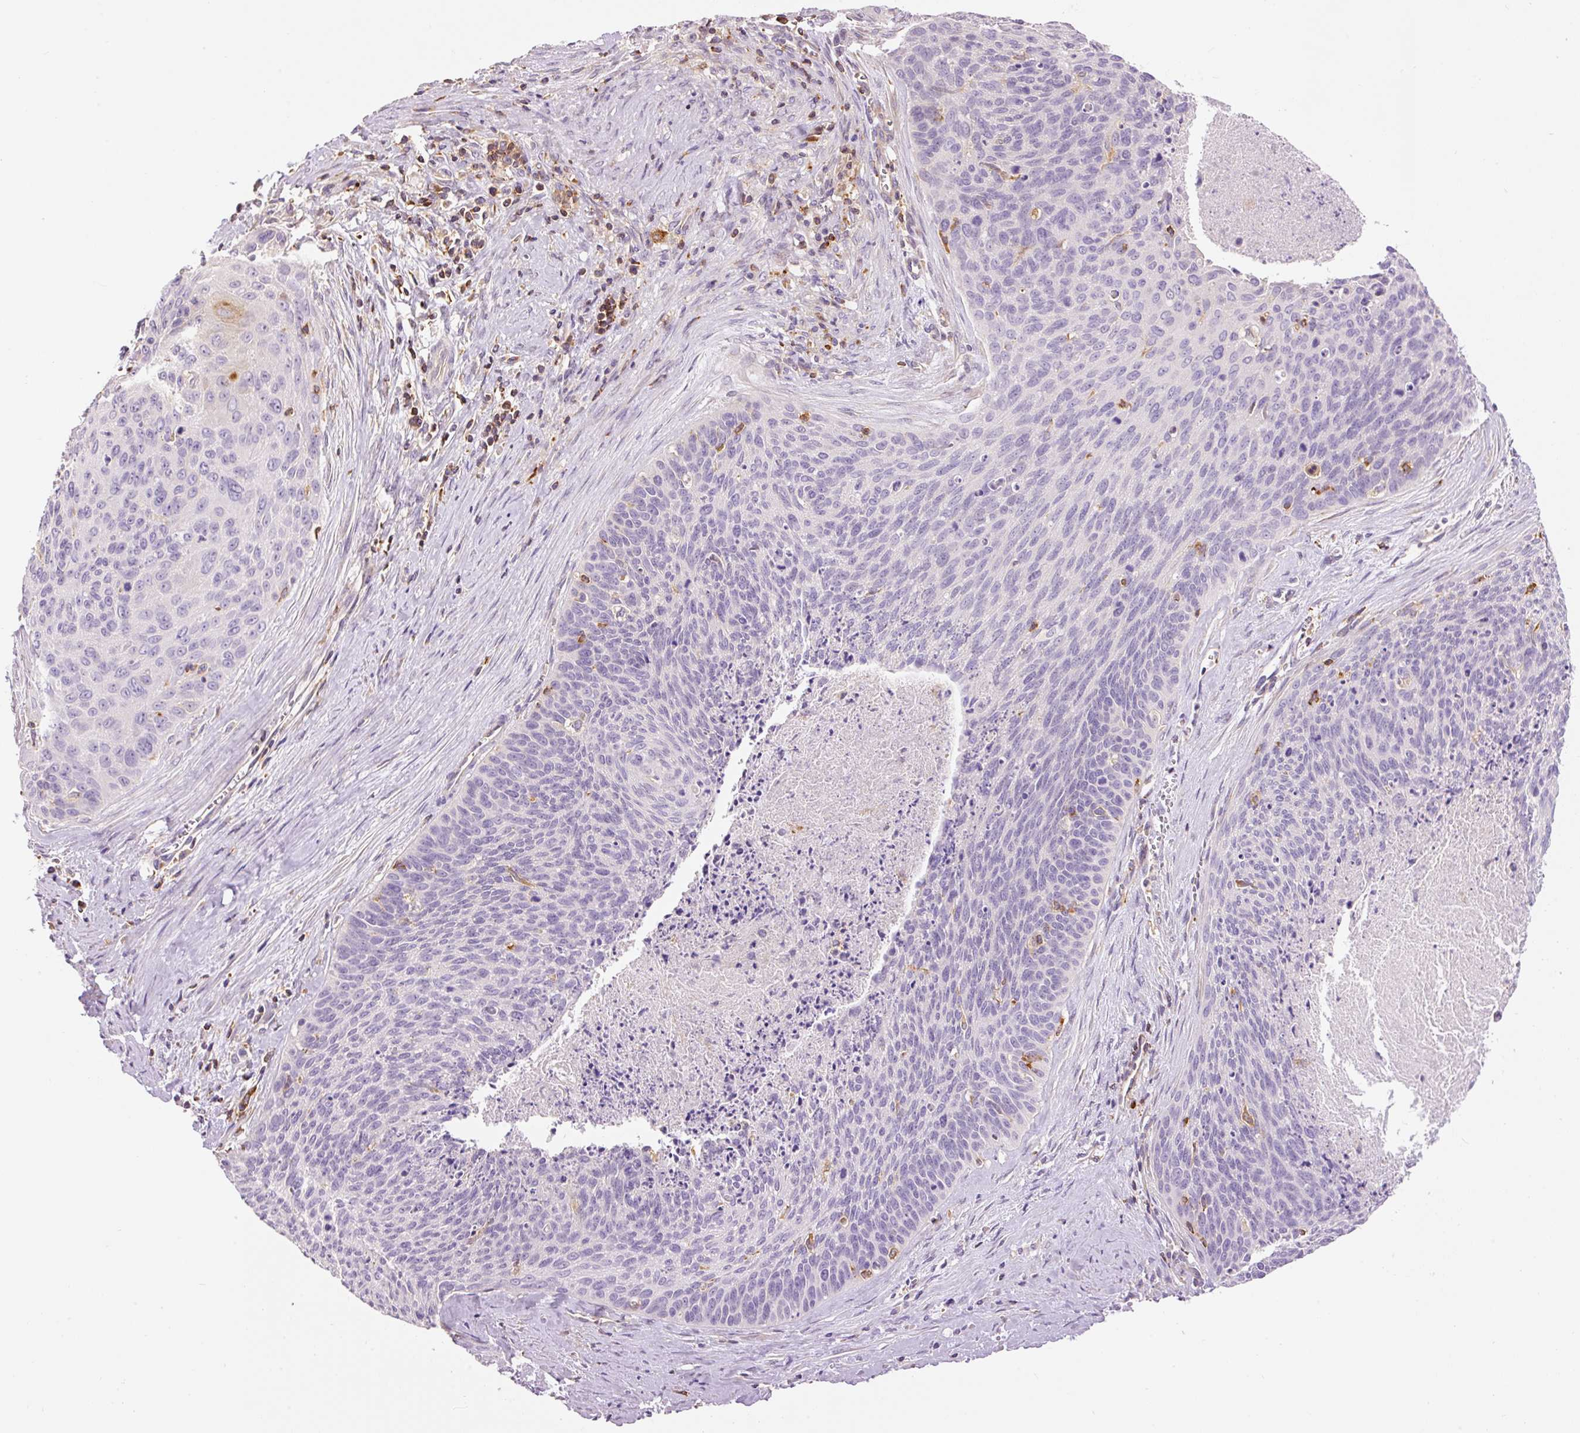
{"staining": {"intensity": "negative", "quantity": "none", "location": "none"}, "tissue": "cervical cancer", "cell_type": "Tumor cells", "image_type": "cancer", "snomed": [{"axis": "morphology", "description": "Squamous cell carcinoma, NOS"}, {"axis": "topography", "description": "Cervix"}], "caption": "IHC of cervical cancer (squamous cell carcinoma) reveals no staining in tumor cells.", "gene": "DOK6", "patient": {"sex": "female", "age": 55}}